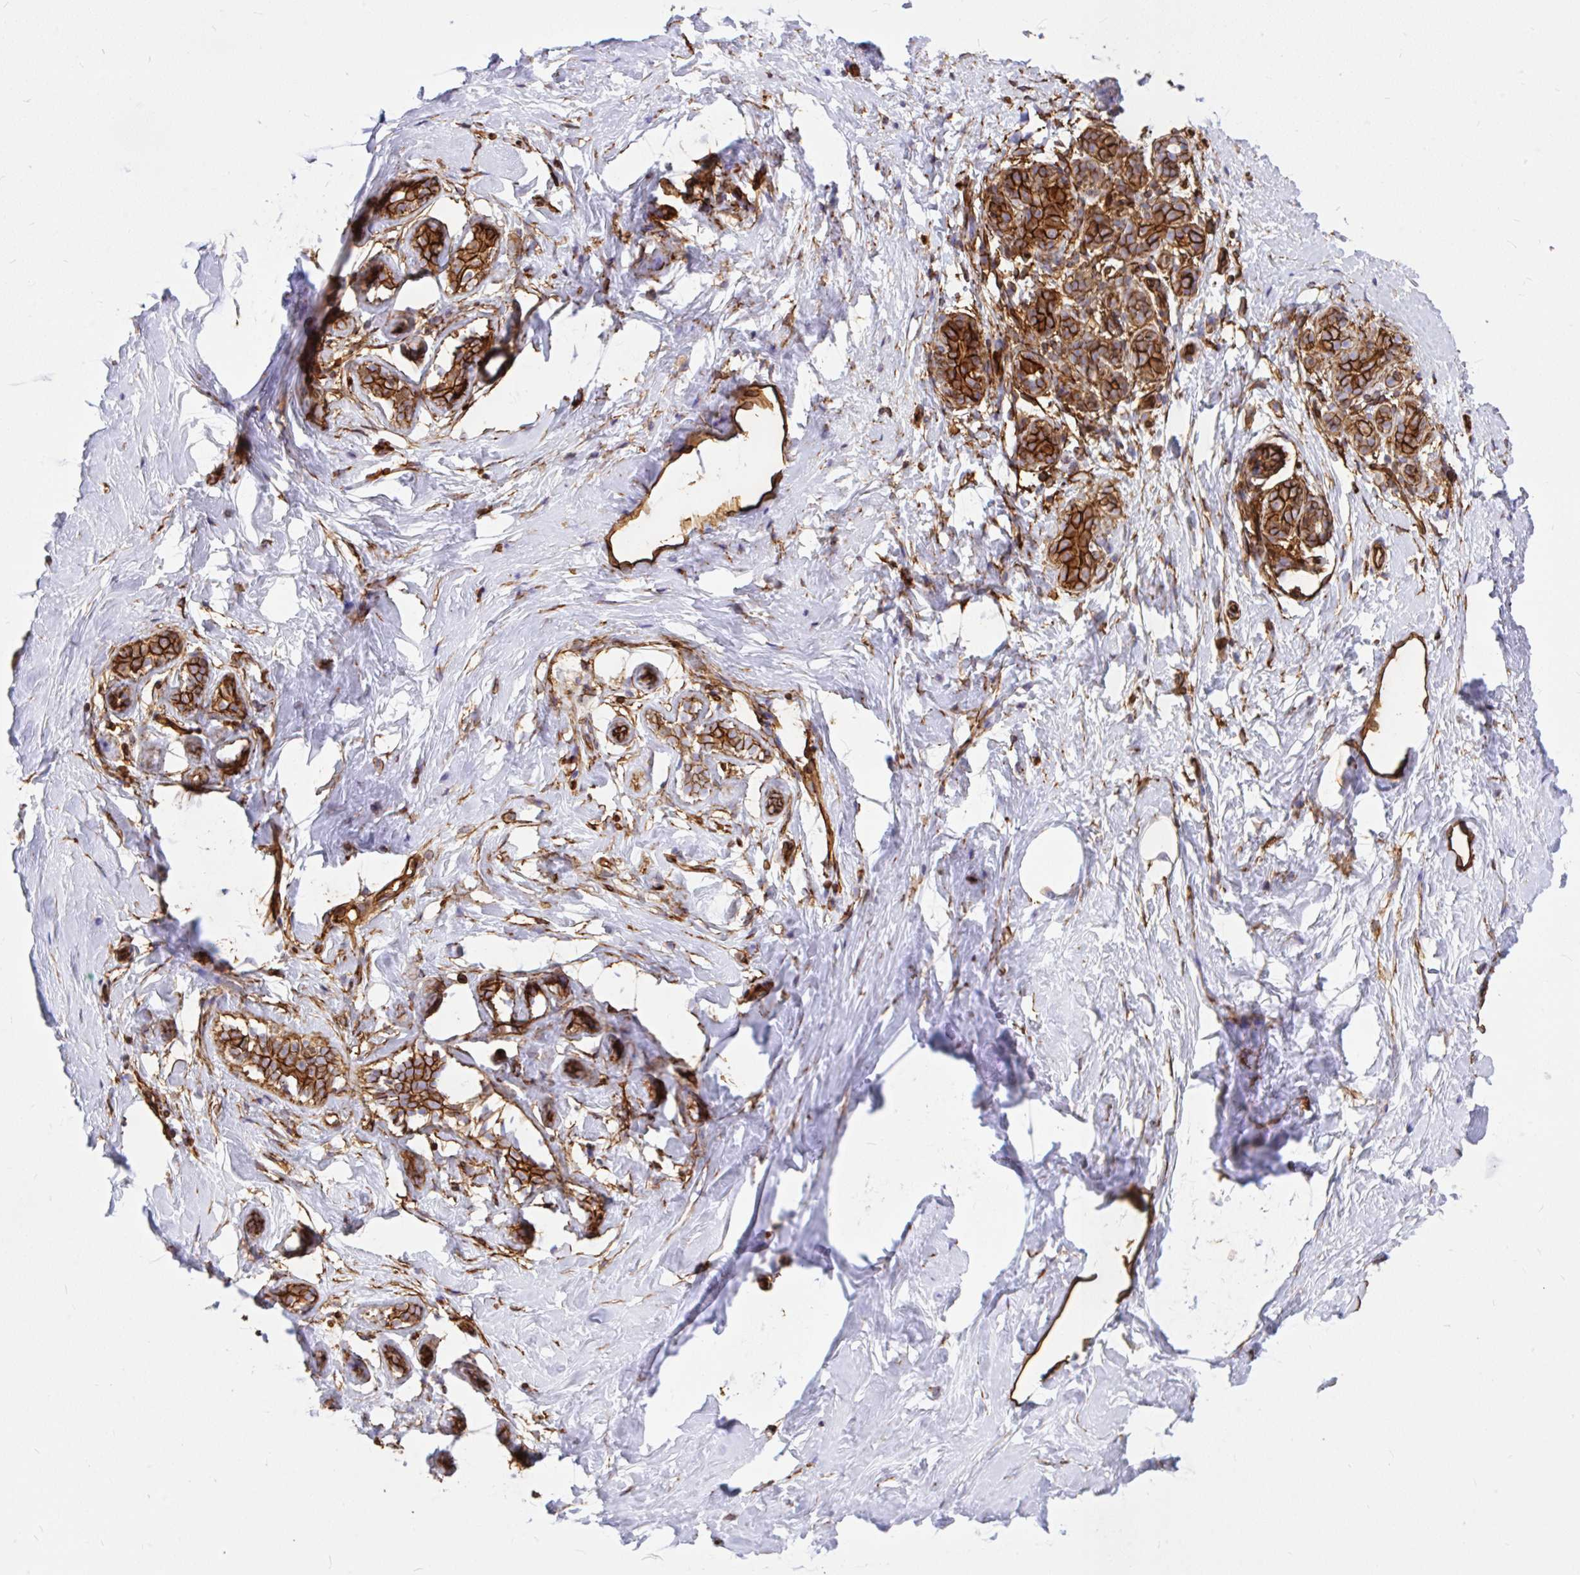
{"staining": {"intensity": "weak", "quantity": "25%-75%", "location": "cytoplasmic/membranous"}, "tissue": "breast", "cell_type": "Adipocytes", "image_type": "normal", "snomed": [{"axis": "morphology", "description": "Normal tissue, NOS"}, {"axis": "topography", "description": "Breast"}], "caption": "Breast stained for a protein (brown) reveals weak cytoplasmic/membranous positive positivity in about 25%-75% of adipocytes.", "gene": "MAP1LC3B2", "patient": {"sex": "female", "age": 32}}